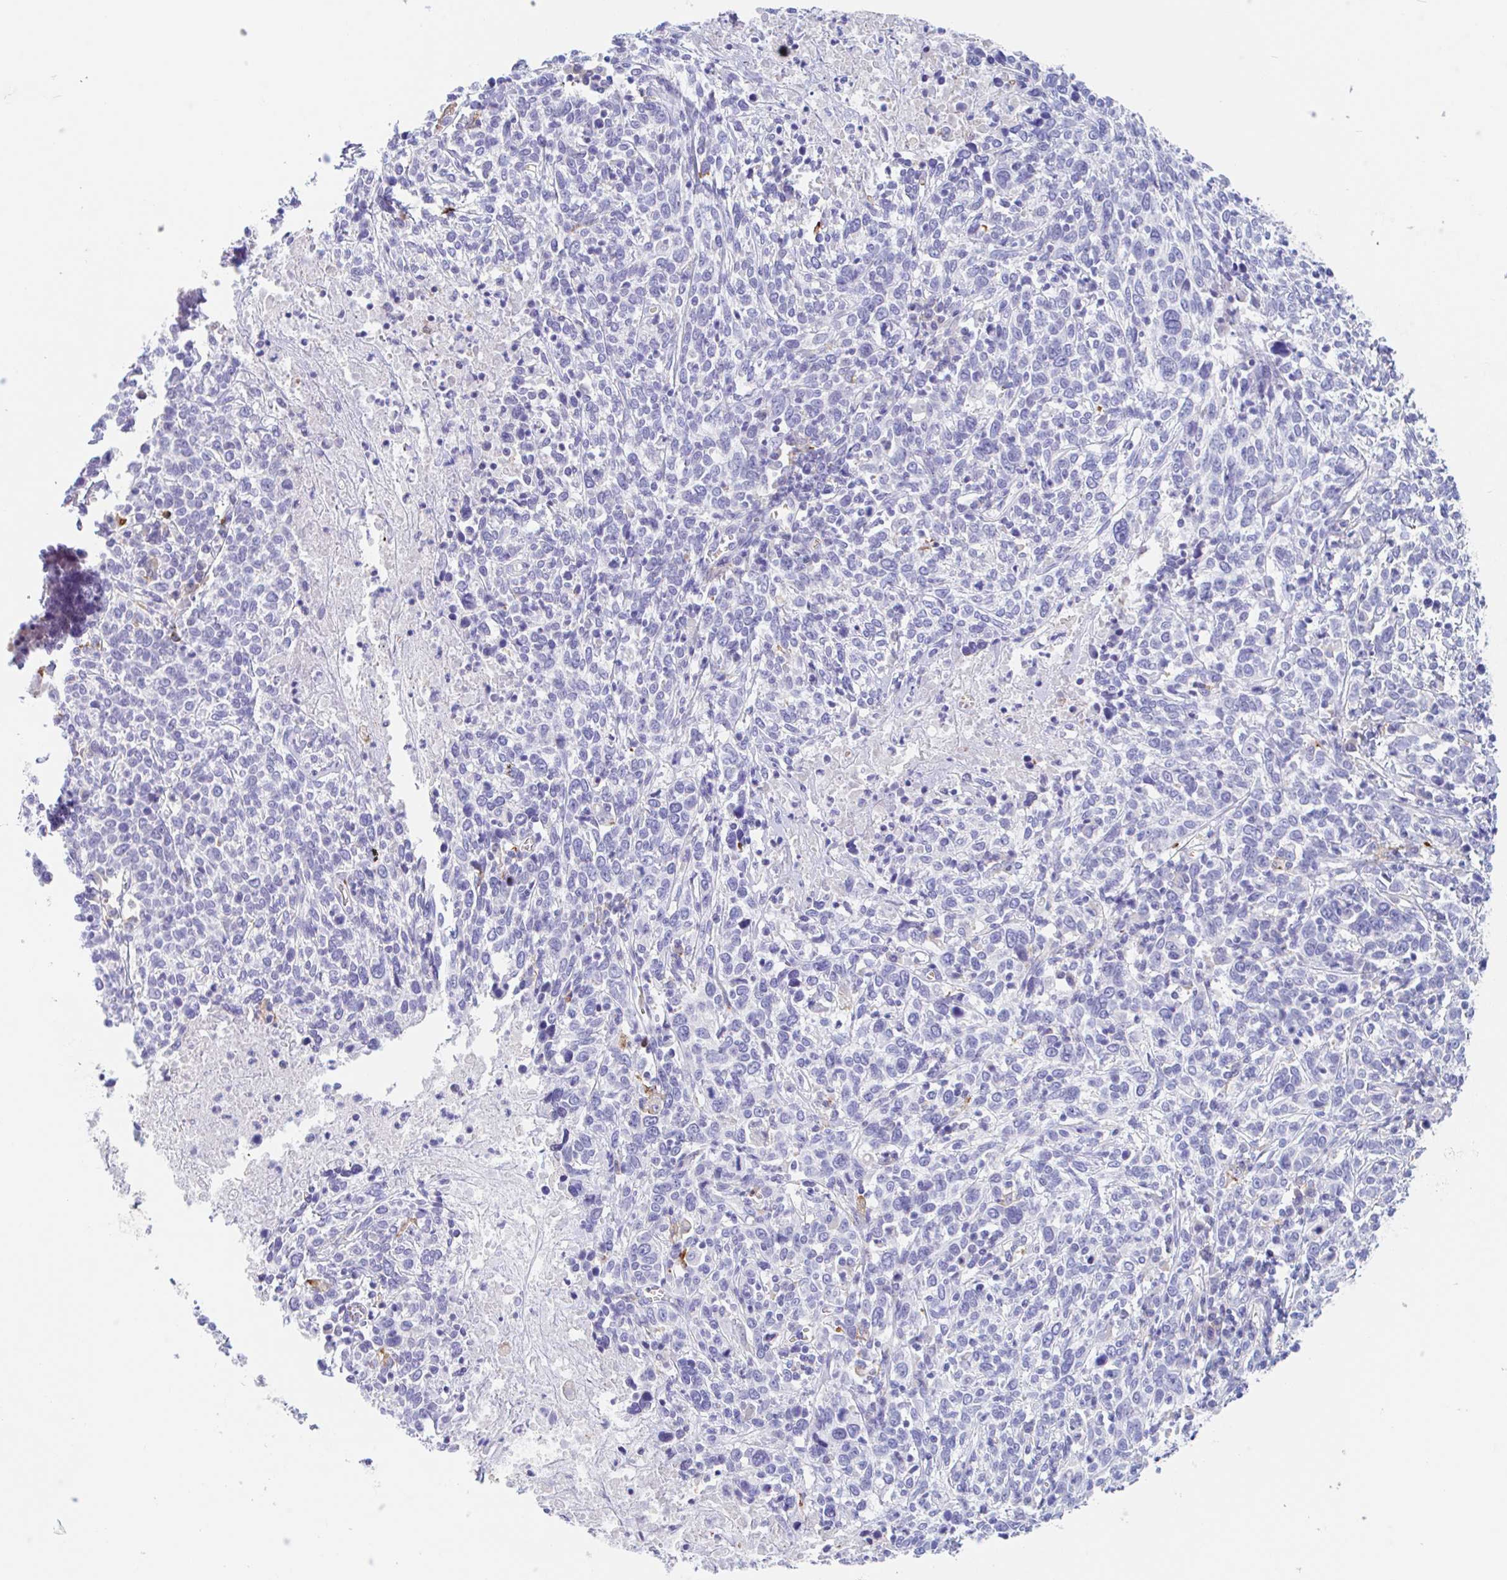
{"staining": {"intensity": "negative", "quantity": "none", "location": "none"}, "tissue": "cervical cancer", "cell_type": "Tumor cells", "image_type": "cancer", "snomed": [{"axis": "morphology", "description": "Squamous cell carcinoma, NOS"}, {"axis": "topography", "description": "Cervix"}], "caption": "Cervical cancer was stained to show a protein in brown. There is no significant staining in tumor cells. Nuclei are stained in blue.", "gene": "ANKRD9", "patient": {"sex": "female", "age": 46}}